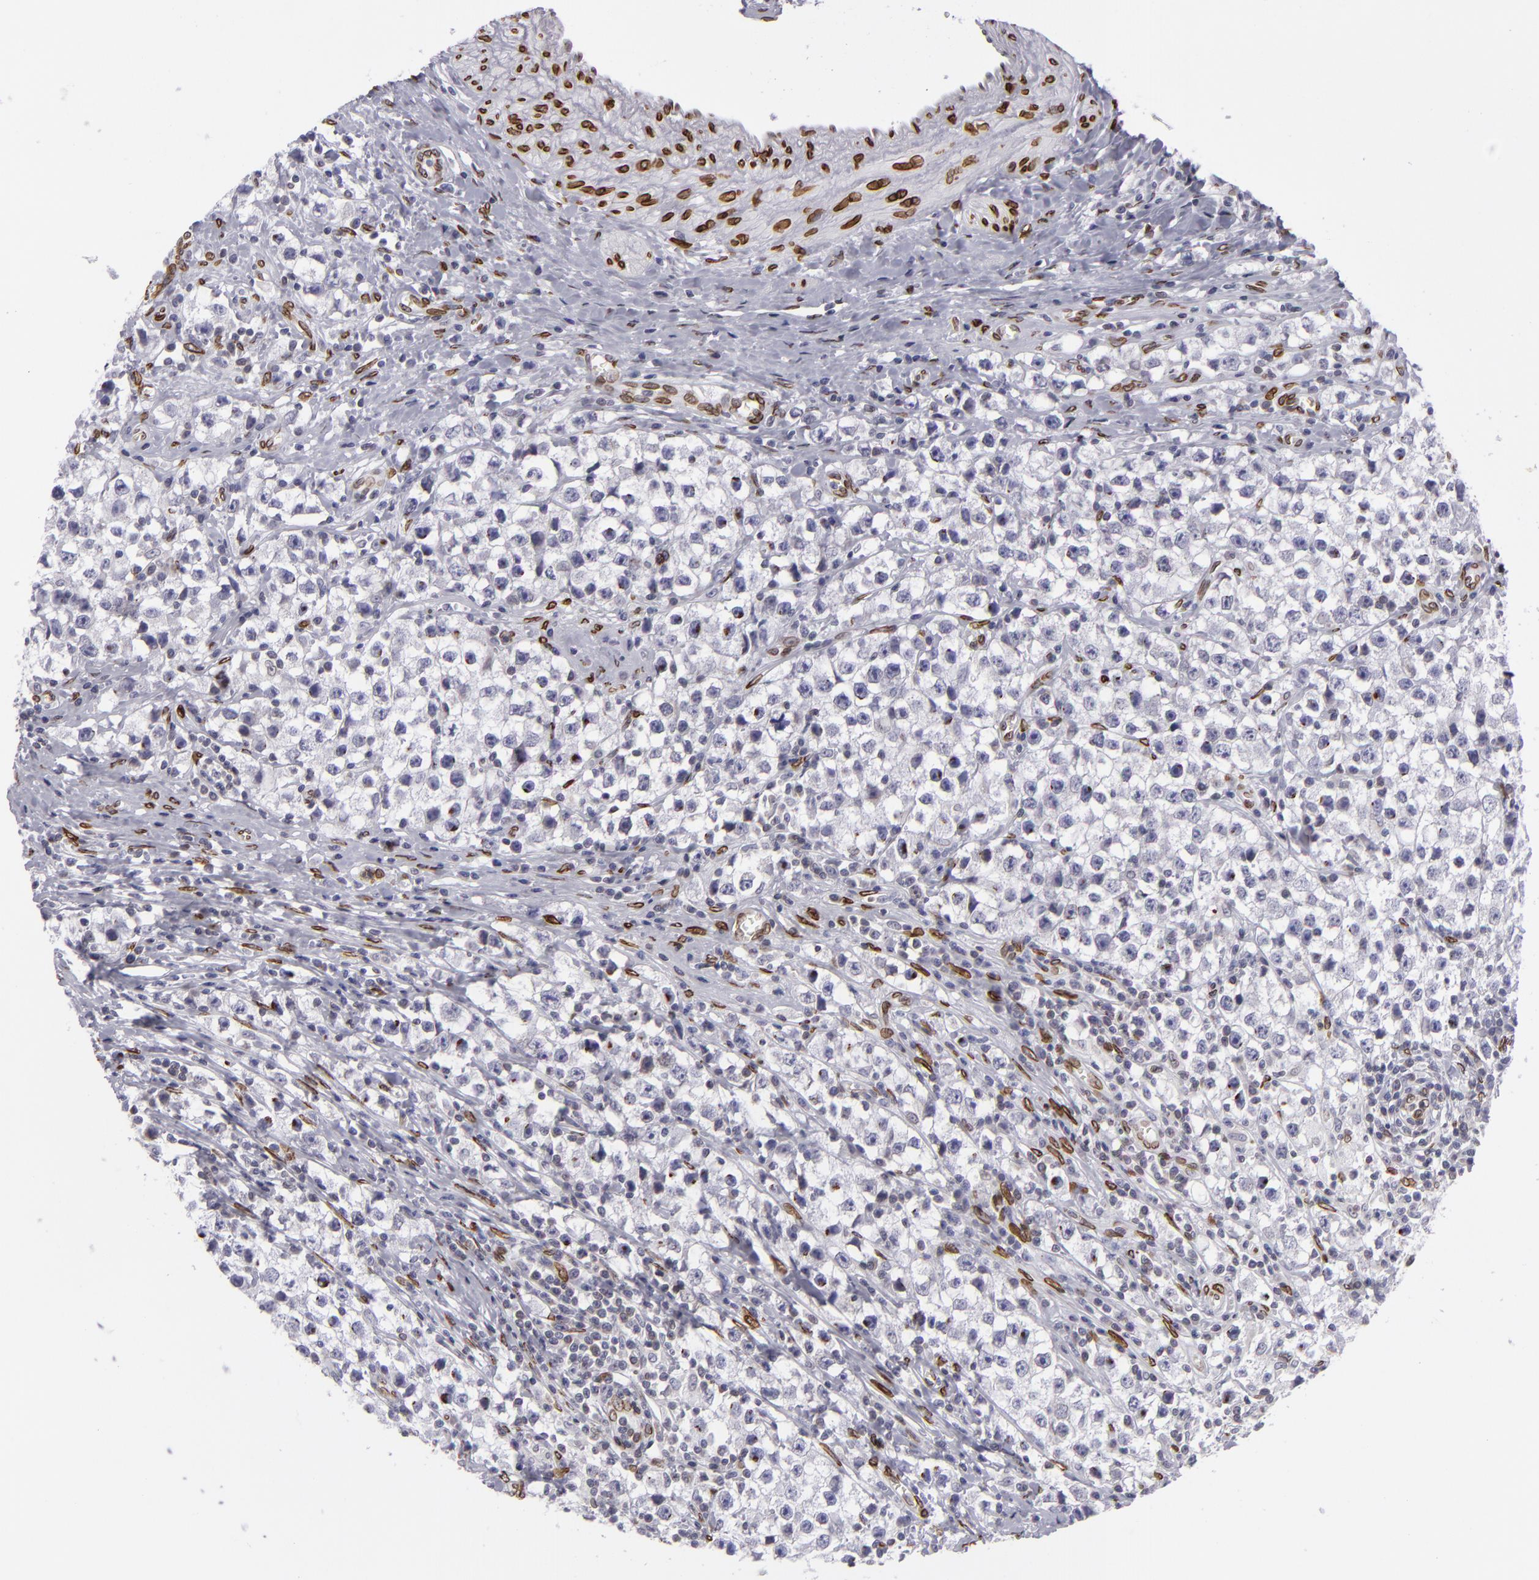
{"staining": {"intensity": "negative", "quantity": "none", "location": "none"}, "tissue": "testis cancer", "cell_type": "Tumor cells", "image_type": "cancer", "snomed": [{"axis": "morphology", "description": "Seminoma, NOS"}, {"axis": "topography", "description": "Testis"}], "caption": "High magnification brightfield microscopy of seminoma (testis) stained with DAB (3,3'-diaminobenzidine) (brown) and counterstained with hematoxylin (blue): tumor cells show no significant staining. (DAB immunohistochemistry (IHC) visualized using brightfield microscopy, high magnification).", "gene": "EMD", "patient": {"sex": "male", "age": 35}}